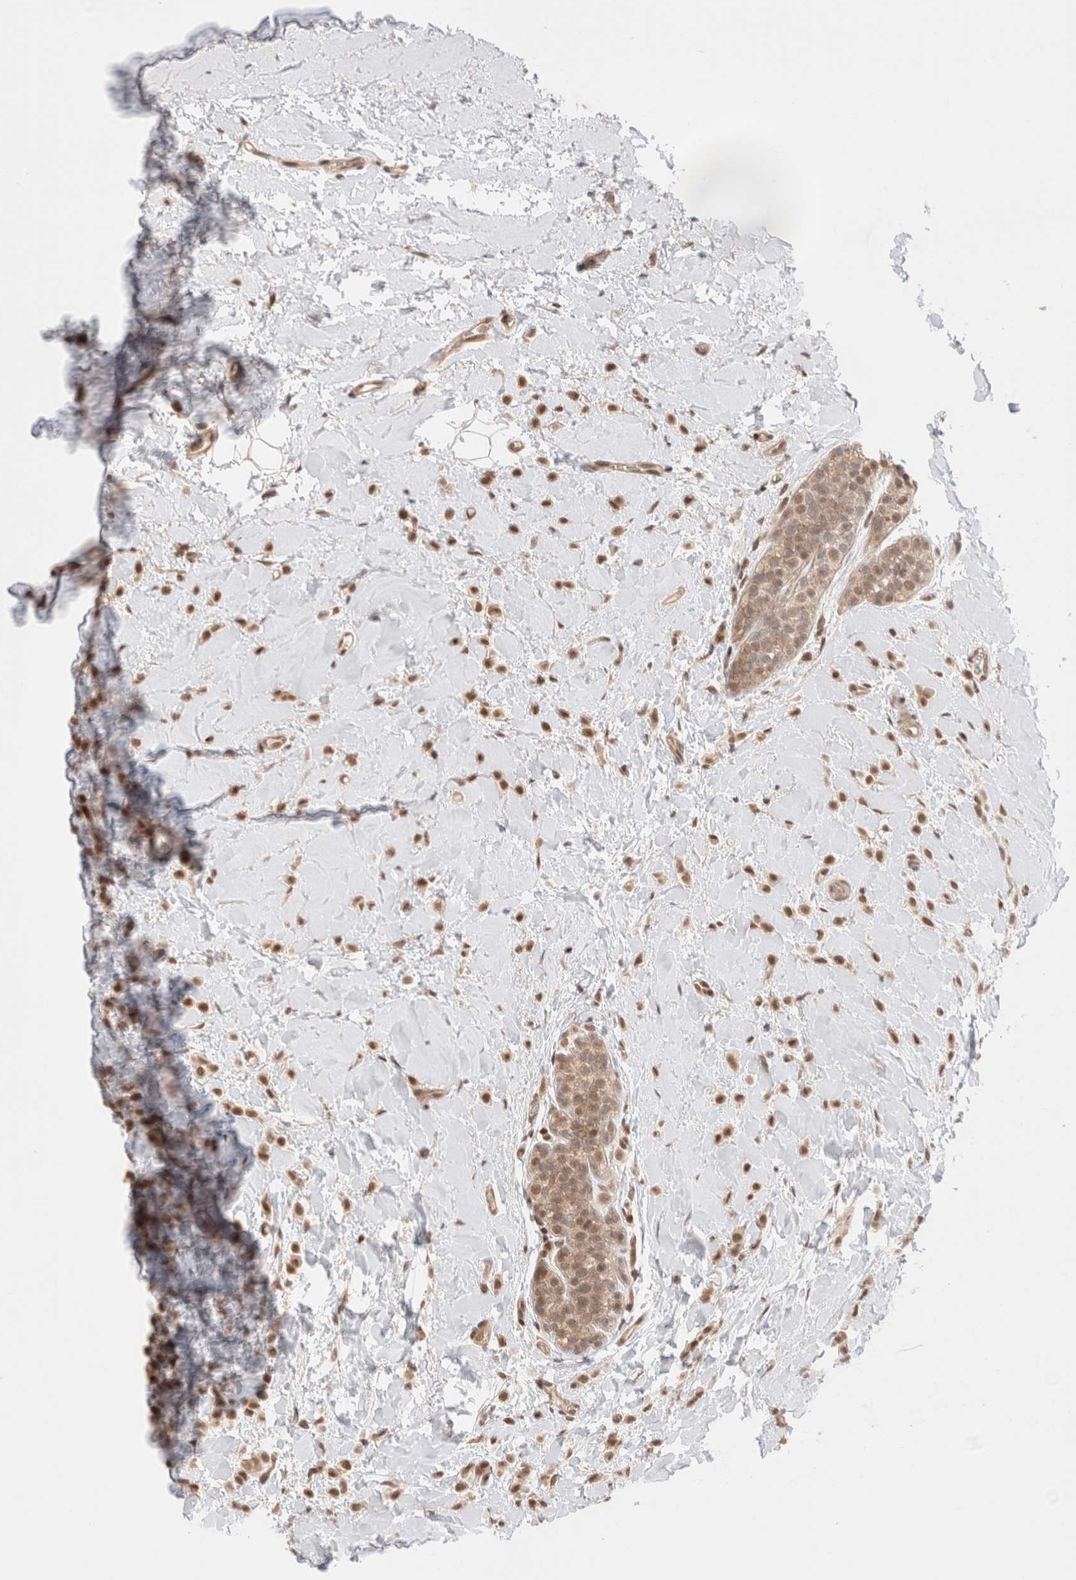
{"staining": {"intensity": "moderate", "quantity": ">75%", "location": "nuclear"}, "tissue": "breast cancer", "cell_type": "Tumor cells", "image_type": "cancer", "snomed": [{"axis": "morphology", "description": "Normal tissue, NOS"}, {"axis": "morphology", "description": "Lobular carcinoma"}, {"axis": "topography", "description": "Breast"}], "caption": "There is medium levels of moderate nuclear staining in tumor cells of breast lobular carcinoma, as demonstrated by immunohistochemical staining (brown color).", "gene": "GATAD2A", "patient": {"sex": "female", "age": 50}}